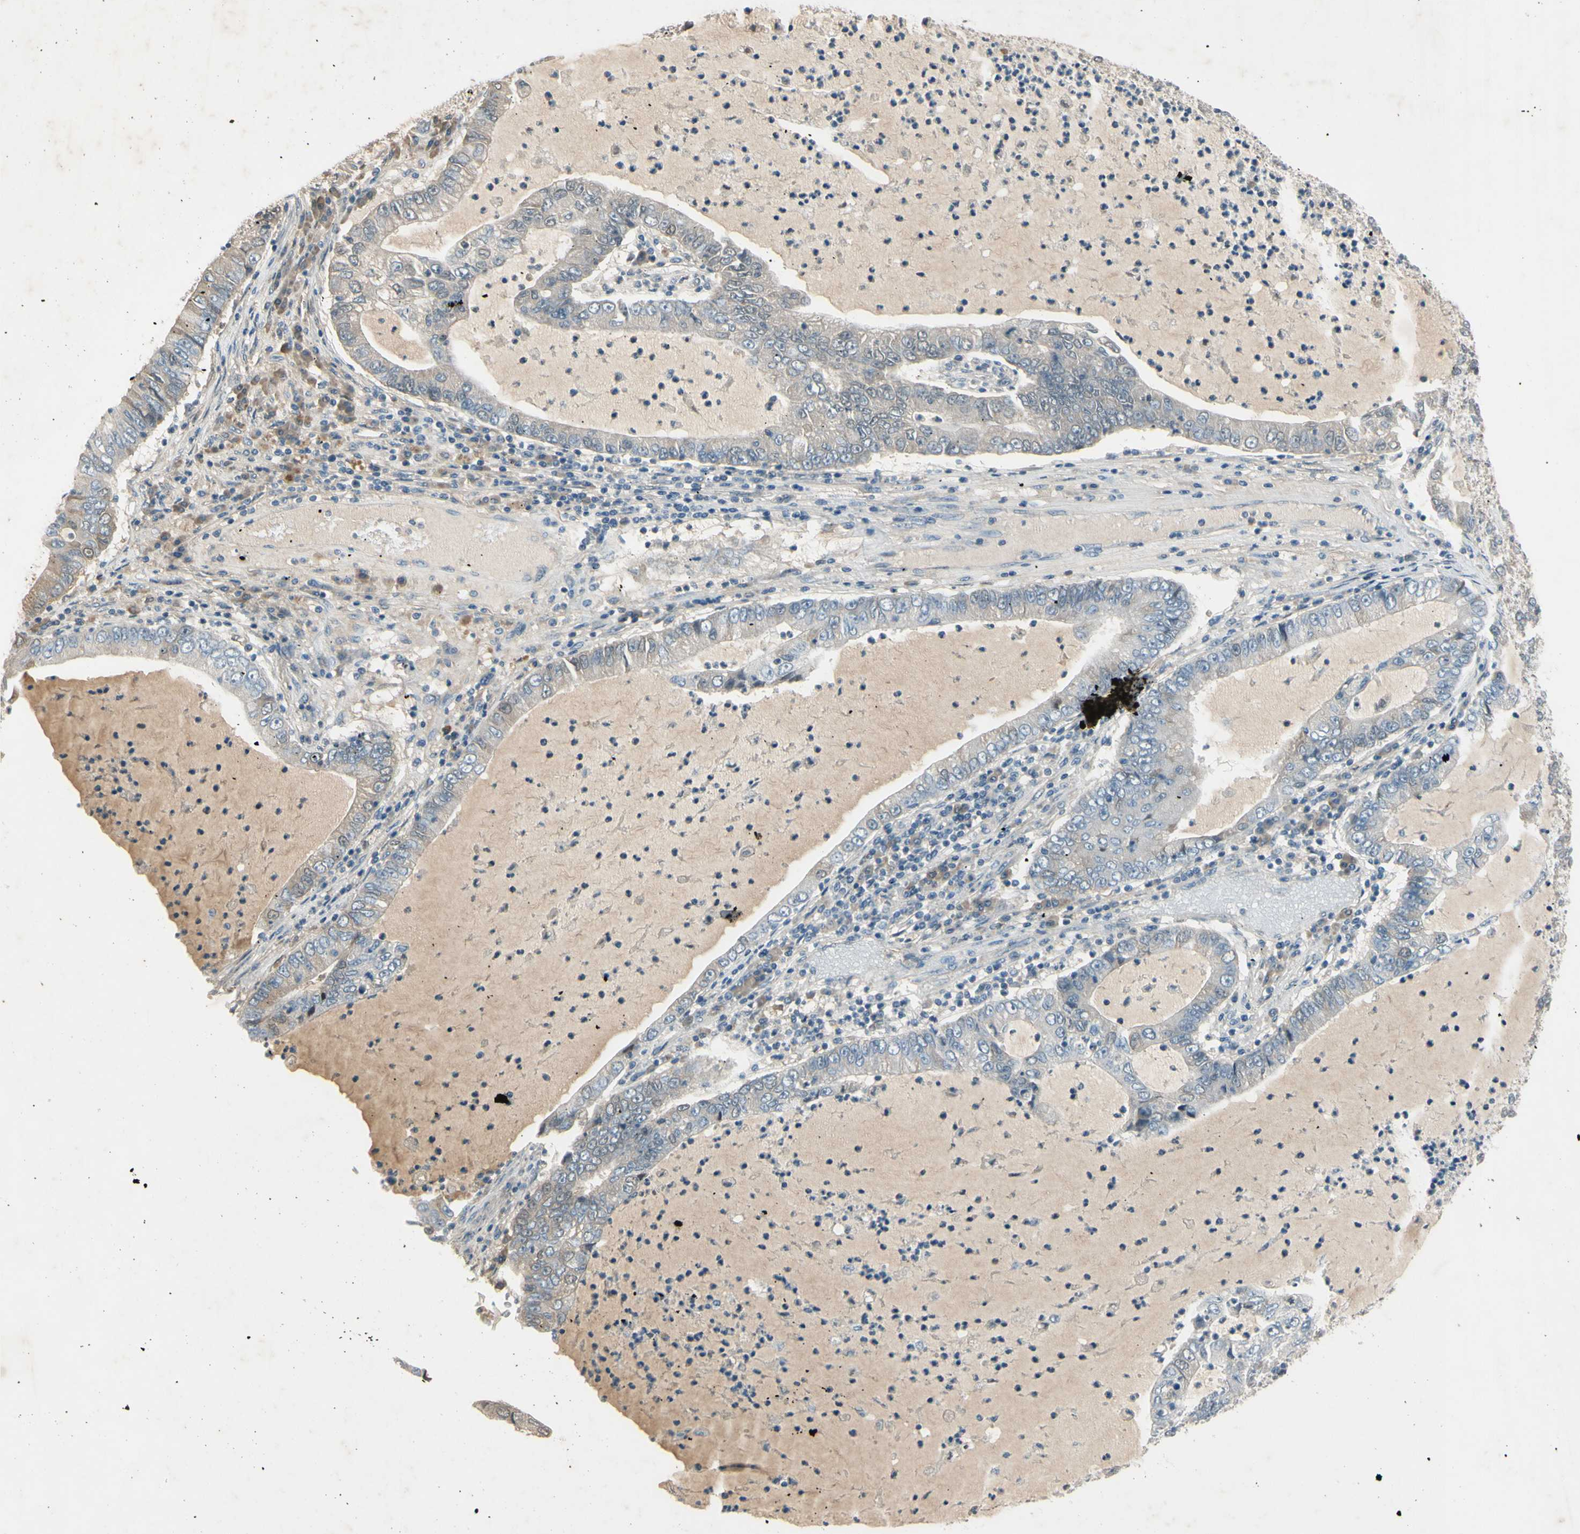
{"staining": {"intensity": "negative", "quantity": "none", "location": "none"}, "tissue": "lung cancer", "cell_type": "Tumor cells", "image_type": "cancer", "snomed": [{"axis": "morphology", "description": "Adenocarcinoma, NOS"}, {"axis": "topography", "description": "Lung"}], "caption": "This is an immunohistochemistry photomicrograph of human lung cancer (adenocarcinoma). There is no expression in tumor cells.", "gene": "AATK", "patient": {"sex": "female", "age": 51}}